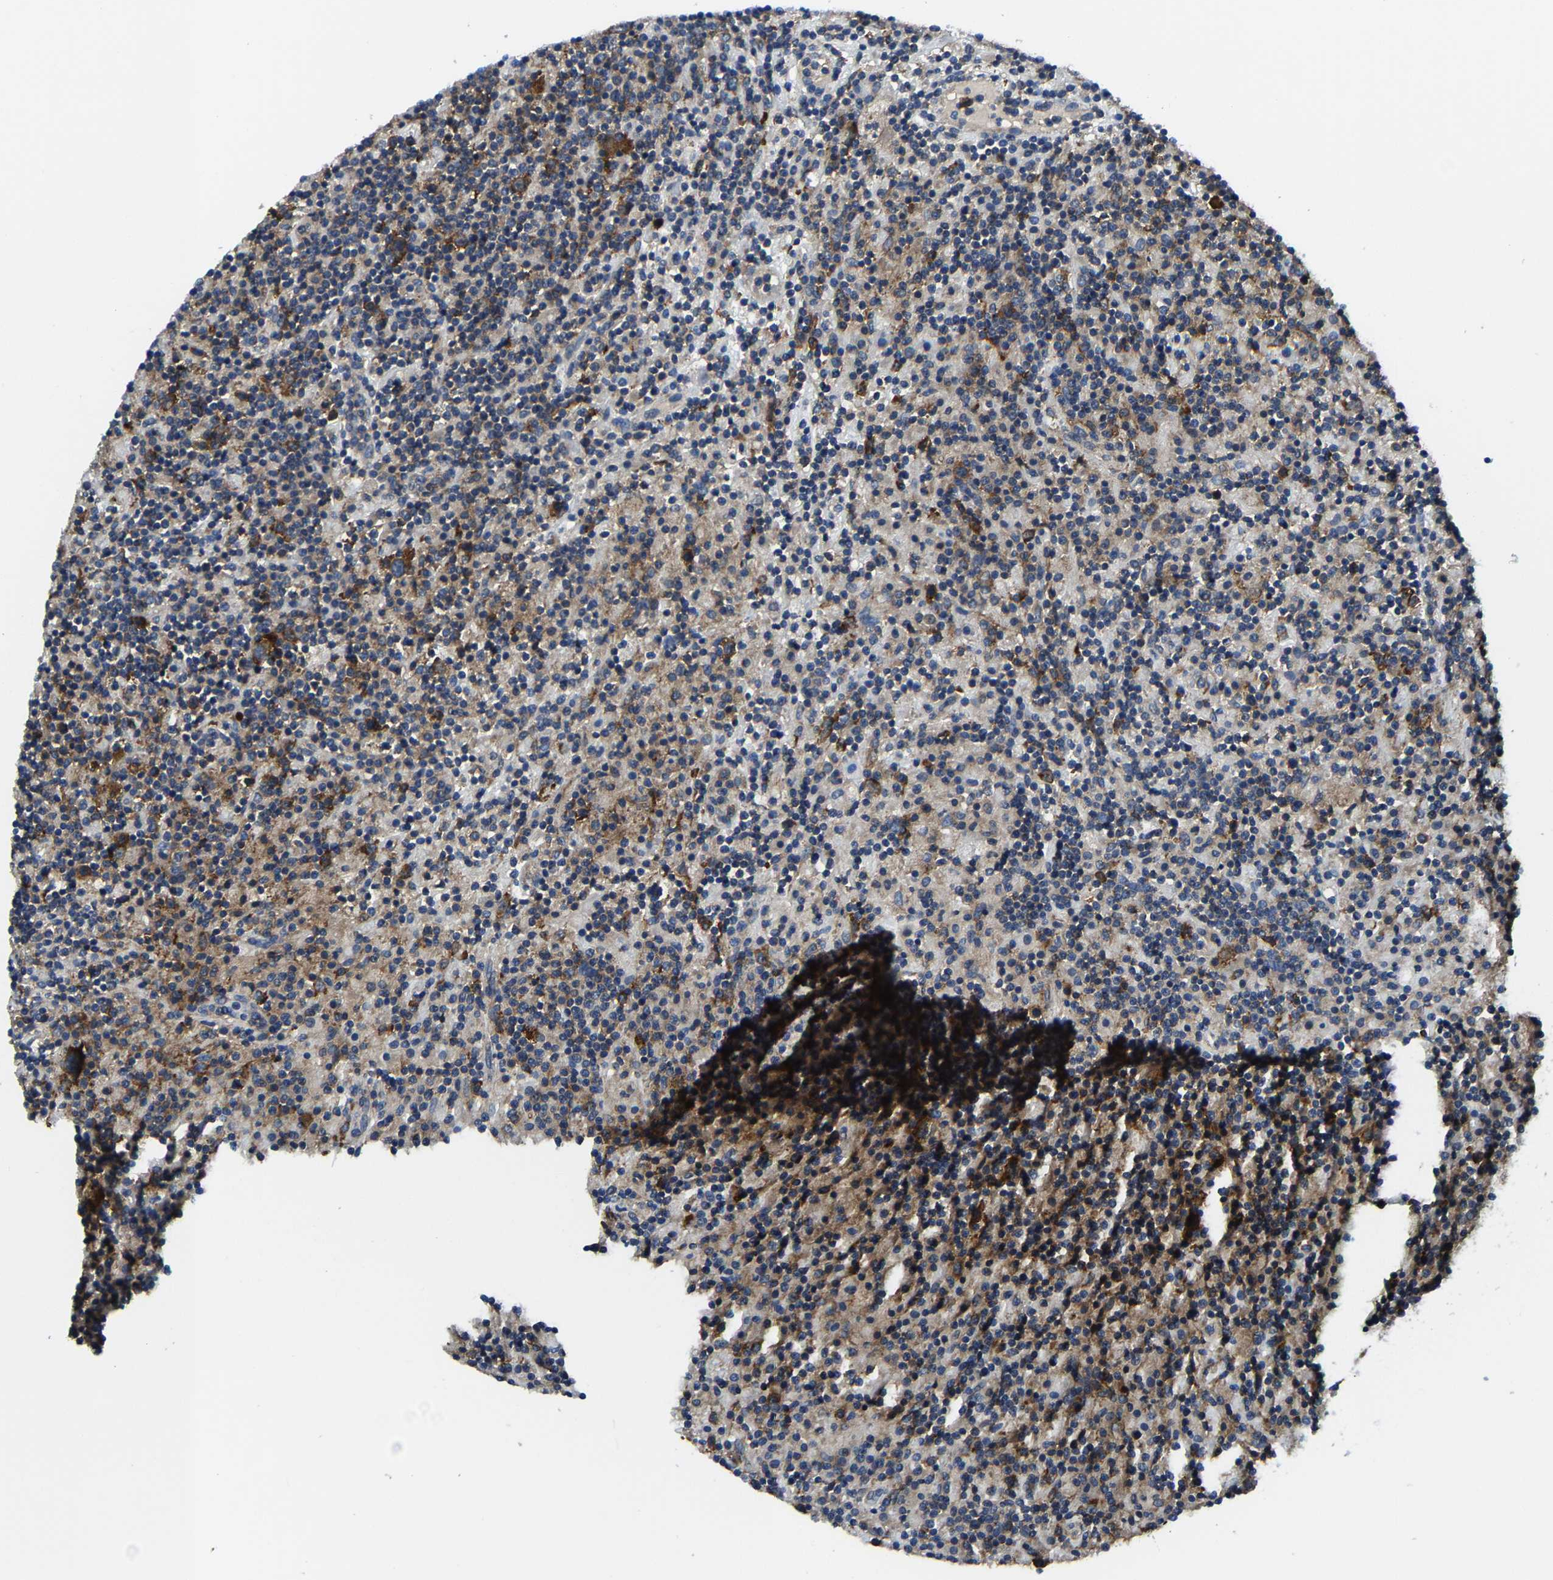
{"staining": {"intensity": "moderate", "quantity": ">75%", "location": "cytoplasmic/membranous"}, "tissue": "lymphoma", "cell_type": "Tumor cells", "image_type": "cancer", "snomed": [{"axis": "morphology", "description": "Hodgkin's disease, NOS"}, {"axis": "topography", "description": "Lymph node"}], "caption": "Immunohistochemistry micrograph of neoplastic tissue: lymphoma stained using immunohistochemistry (IHC) shows medium levels of moderate protein expression localized specifically in the cytoplasmic/membranous of tumor cells, appearing as a cytoplasmic/membranous brown color.", "gene": "G3BP2", "patient": {"sex": "male", "age": 70}}